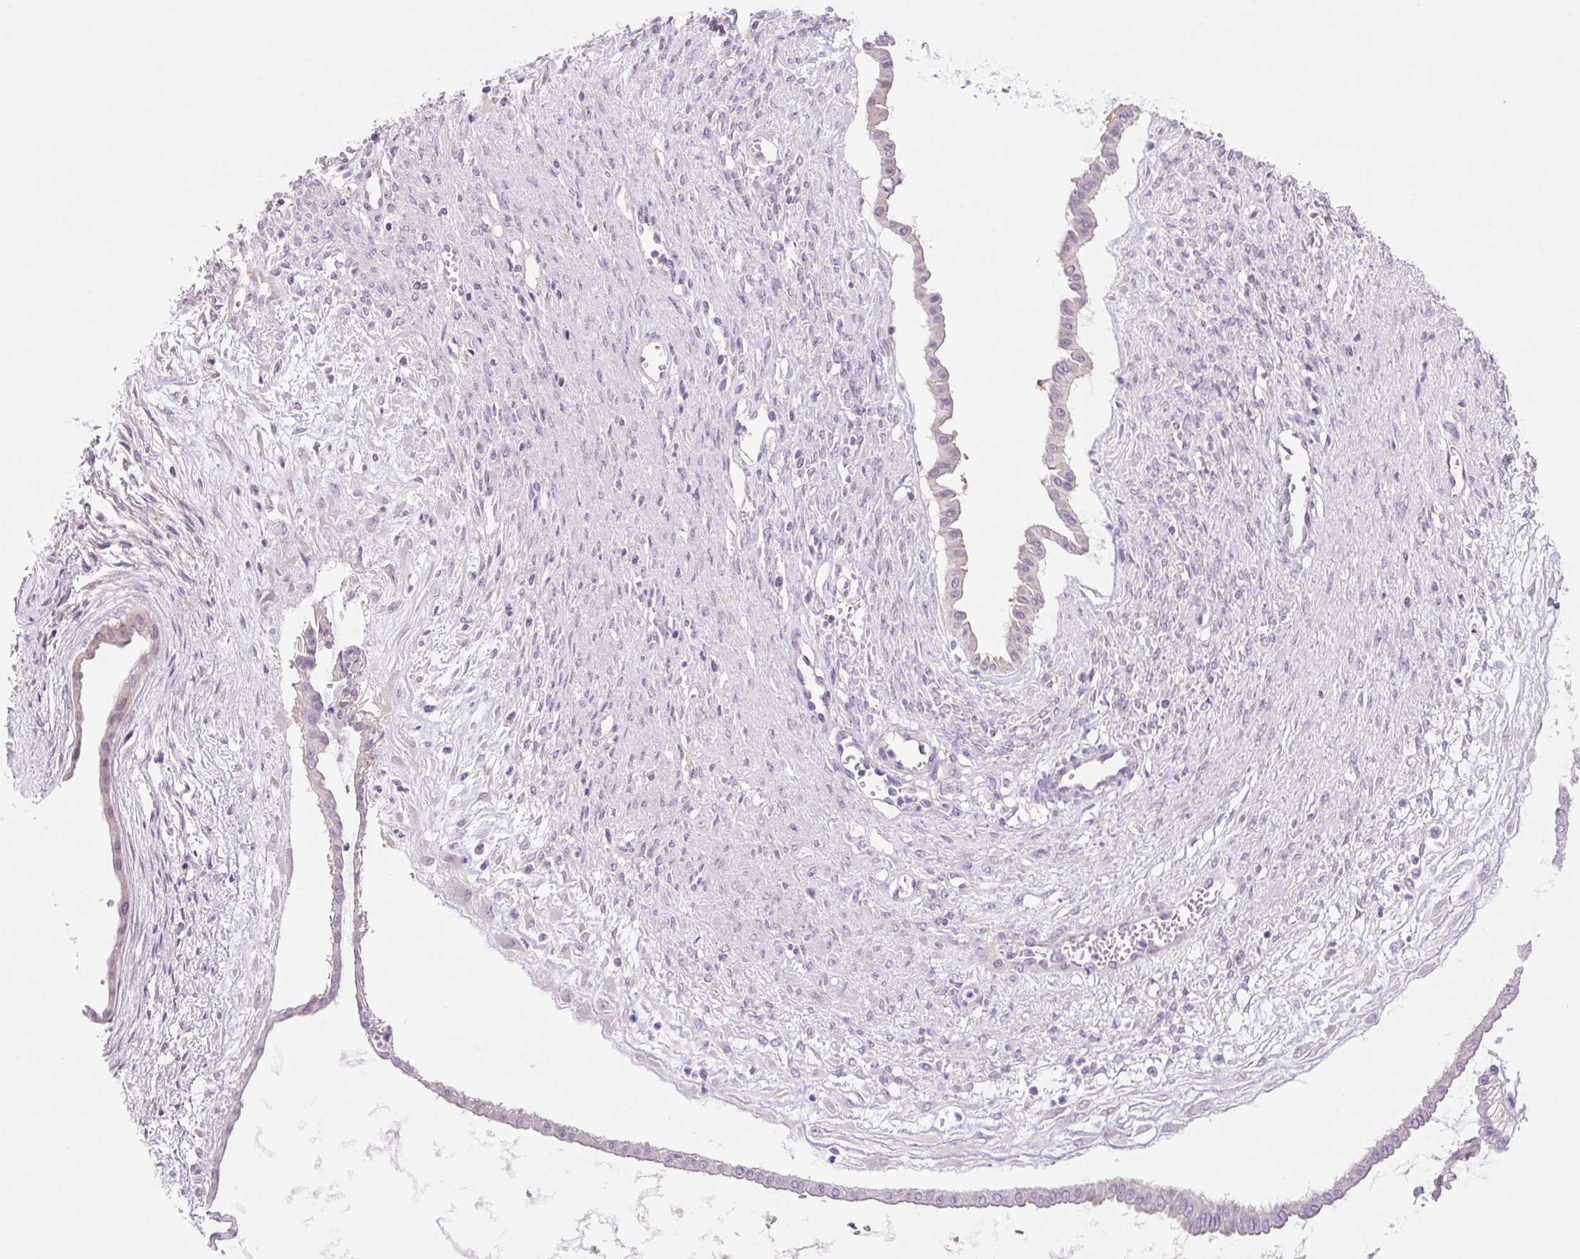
{"staining": {"intensity": "negative", "quantity": "none", "location": "none"}, "tissue": "ovarian cancer", "cell_type": "Tumor cells", "image_type": "cancer", "snomed": [{"axis": "morphology", "description": "Cystadenocarcinoma, mucinous, NOS"}, {"axis": "topography", "description": "Ovary"}], "caption": "There is no significant staining in tumor cells of ovarian cancer (mucinous cystadenocarcinoma).", "gene": "CELF6", "patient": {"sex": "female", "age": 73}}